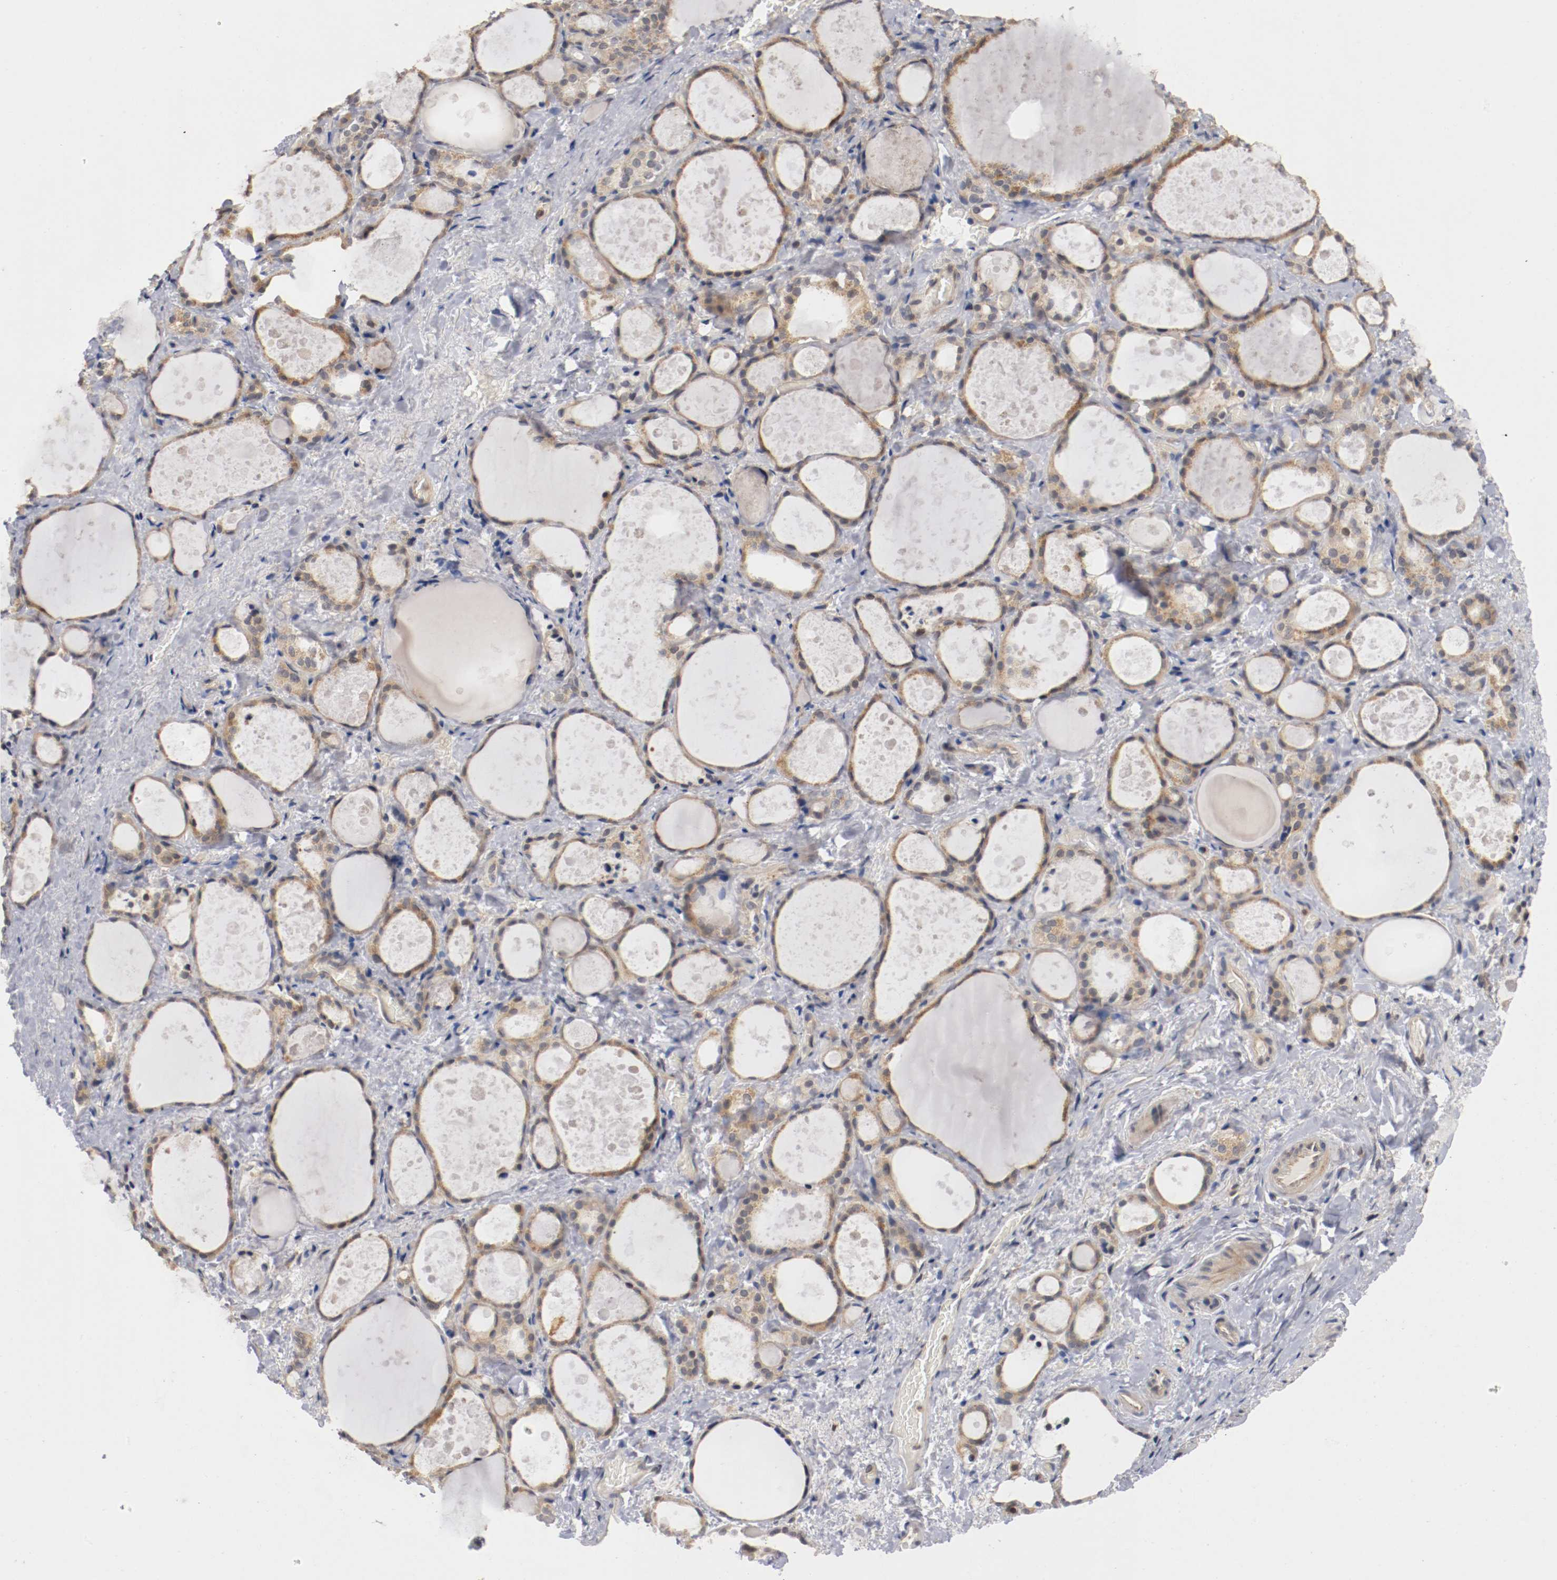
{"staining": {"intensity": "moderate", "quantity": "25%-75%", "location": "cytoplasmic/membranous"}, "tissue": "thyroid gland", "cell_type": "Glandular cells", "image_type": "normal", "snomed": [{"axis": "morphology", "description": "Normal tissue, NOS"}, {"axis": "topography", "description": "Thyroid gland"}], "caption": "IHC micrograph of benign thyroid gland: human thyroid gland stained using IHC shows medium levels of moderate protein expression localized specifically in the cytoplasmic/membranous of glandular cells, appearing as a cytoplasmic/membranous brown color.", "gene": "RBM23", "patient": {"sex": "female", "age": 75}}